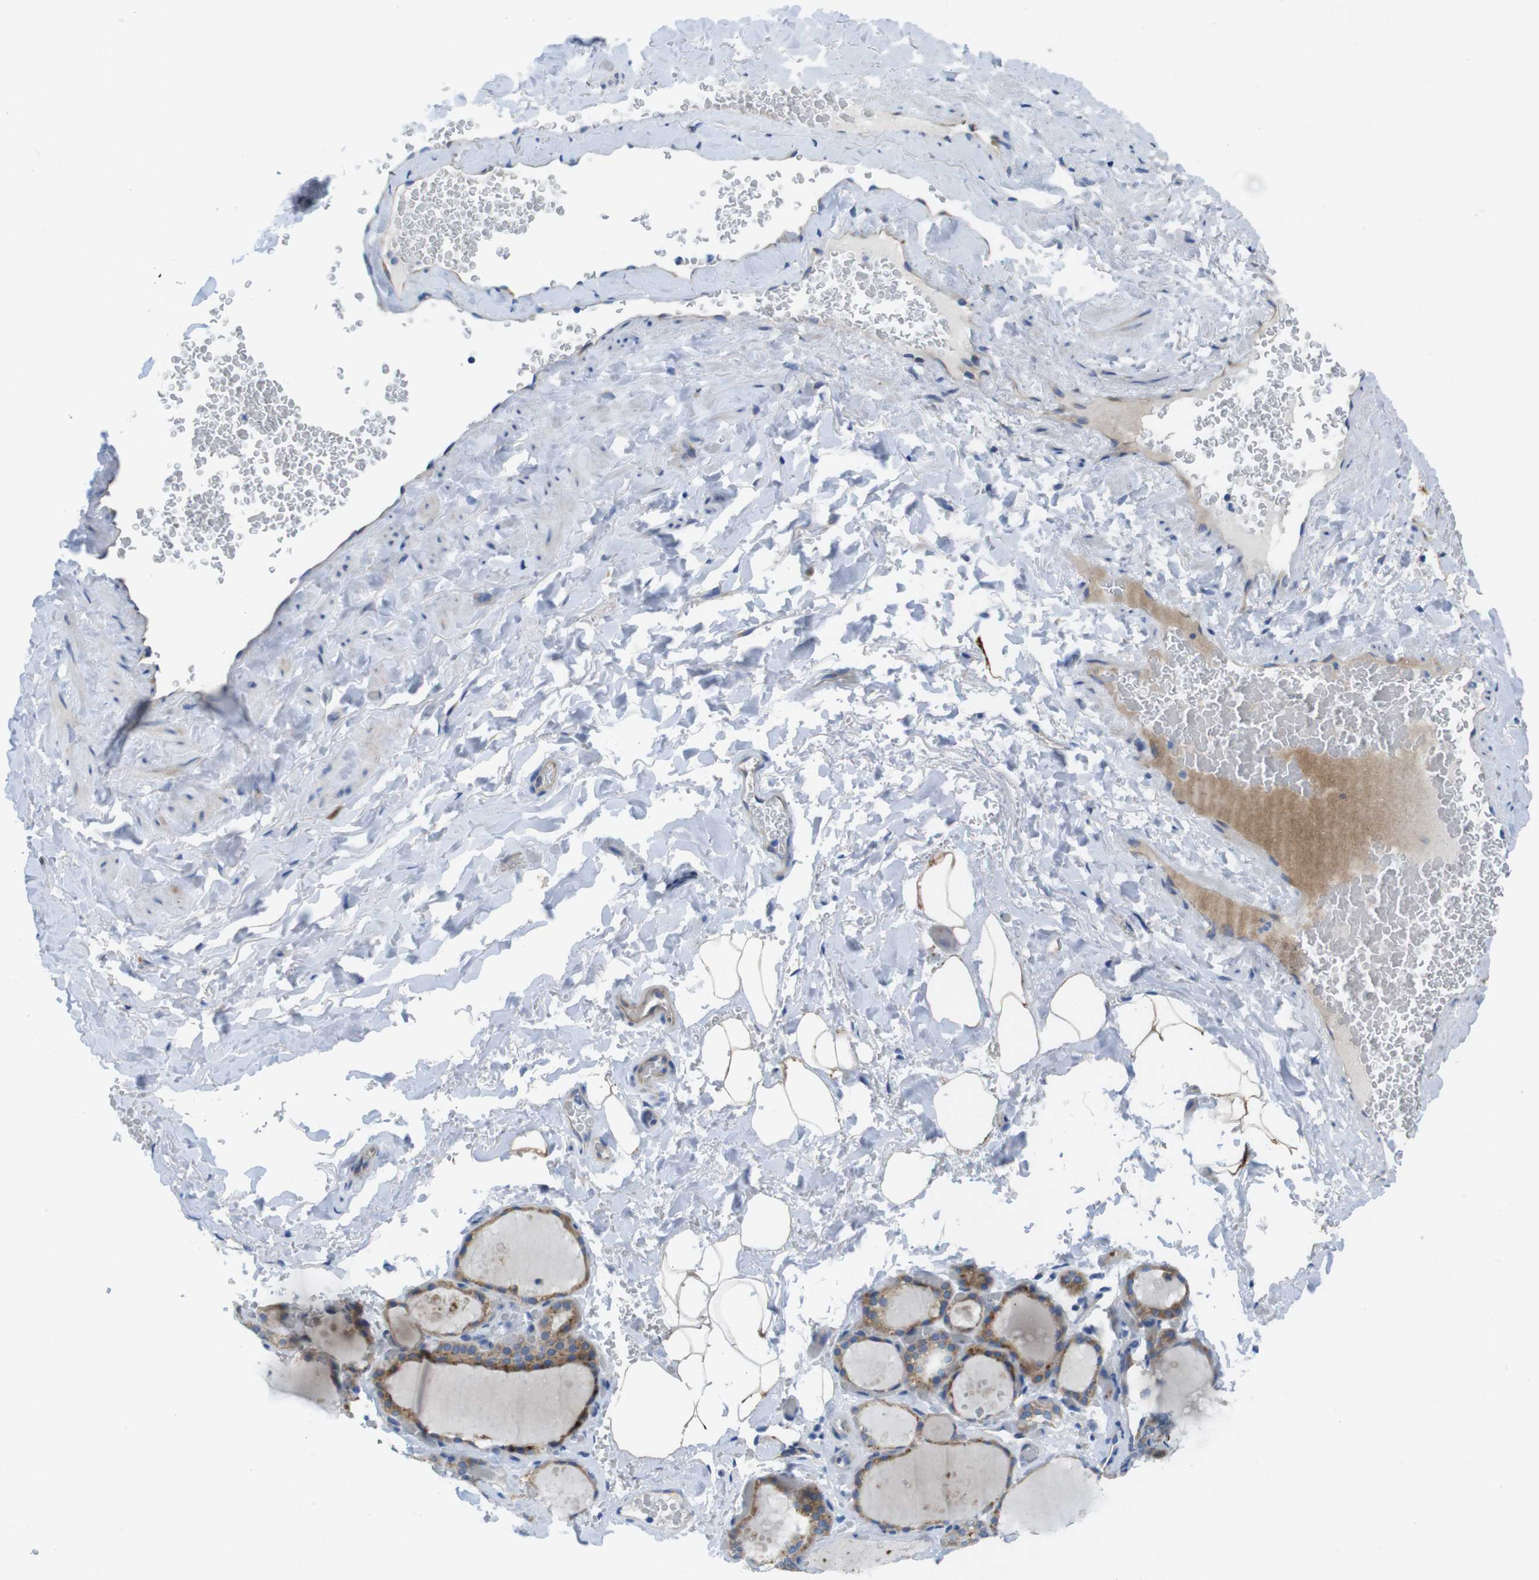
{"staining": {"intensity": "moderate", "quantity": ">75%", "location": "cytoplasmic/membranous"}, "tissue": "thyroid gland", "cell_type": "Glandular cells", "image_type": "normal", "snomed": [{"axis": "morphology", "description": "Normal tissue, NOS"}, {"axis": "topography", "description": "Thyroid gland"}], "caption": "IHC photomicrograph of normal thyroid gland: human thyroid gland stained using immunohistochemistry demonstrates medium levels of moderate protein expression localized specifically in the cytoplasmic/membranous of glandular cells, appearing as a cytoplasmic/membranous brown color.", "gene": "TMEM234", "patient": {"sex": "male", "age": 61}}